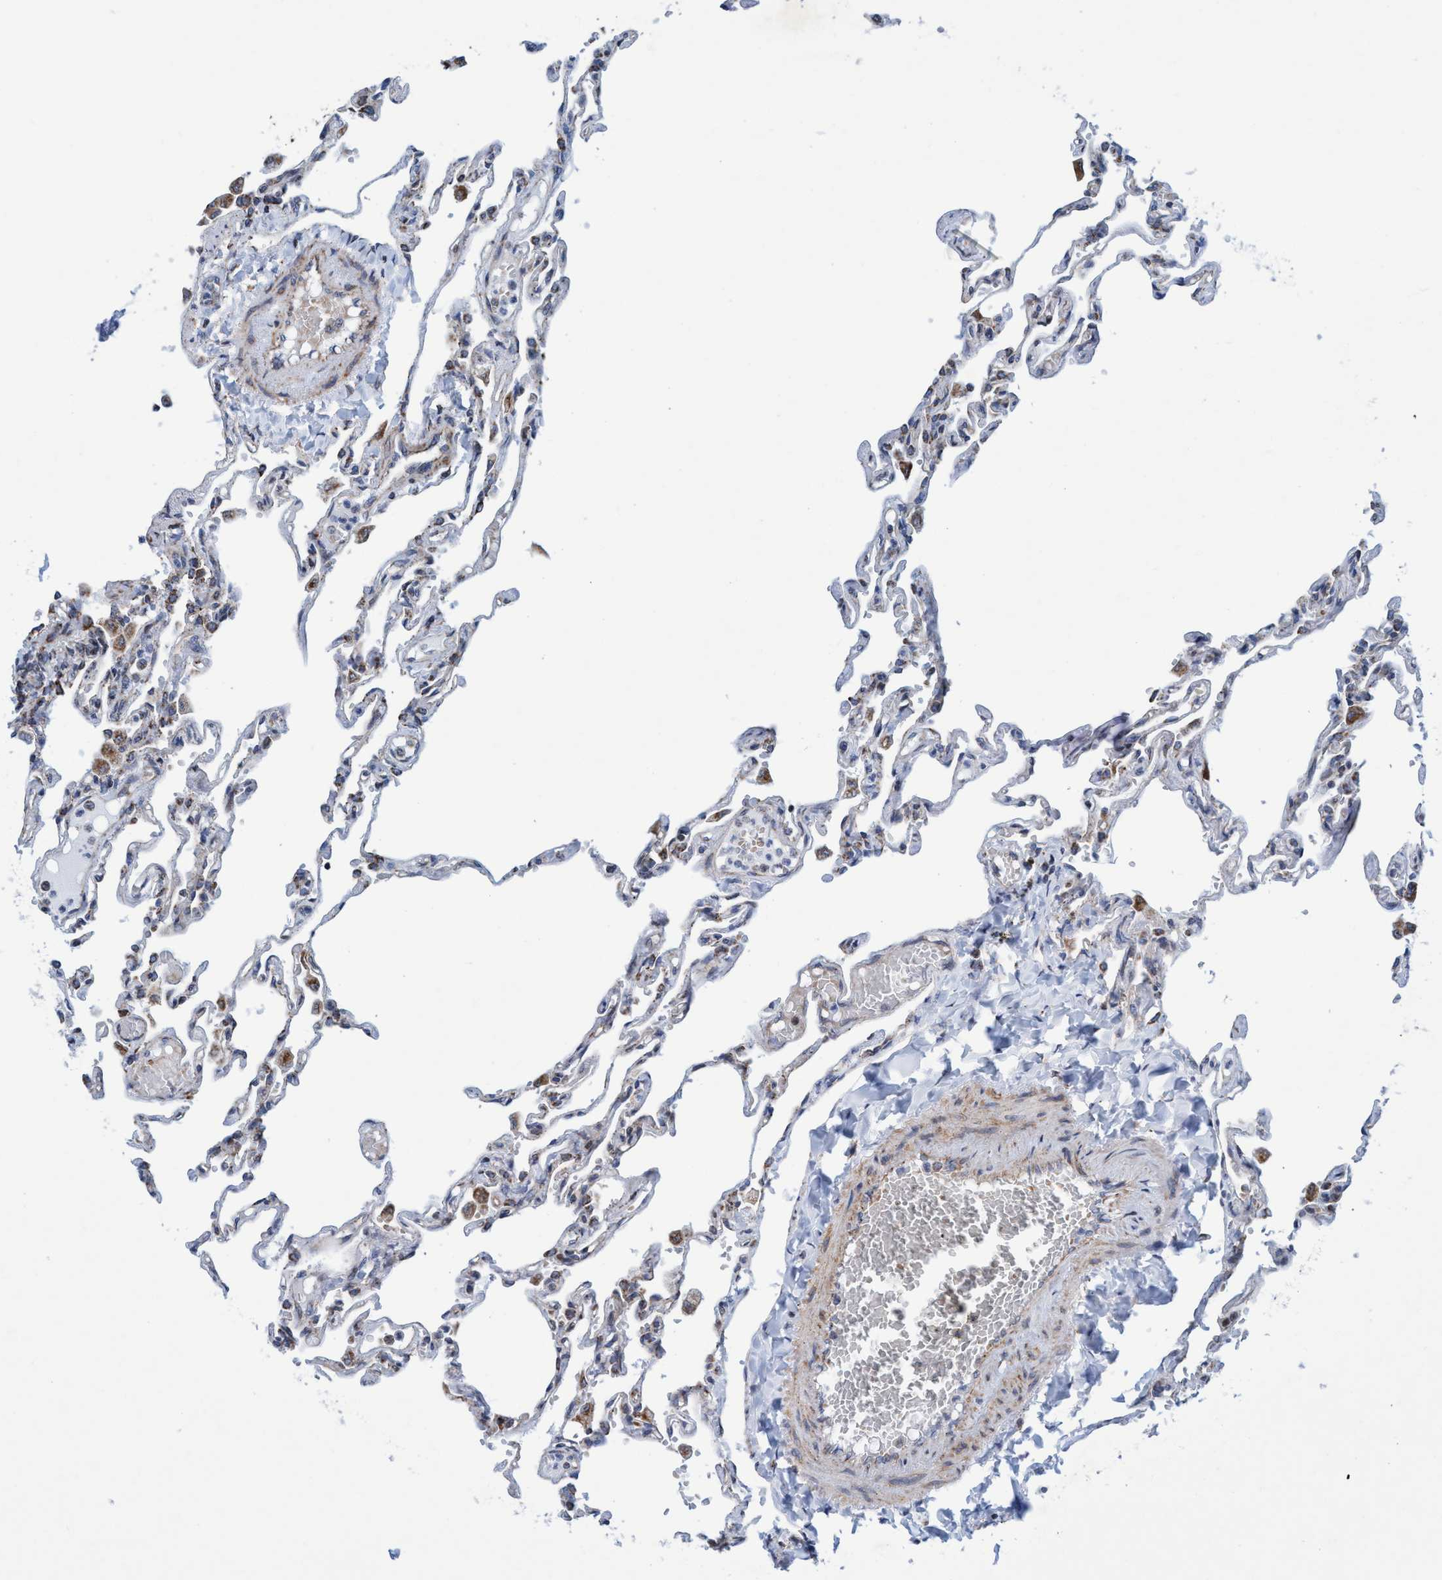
{"staining": {"intensity": "moderate", "quantity": "<25%", "location": "cytoplasmic/membranous"}, "tissue": "lung", "cell_type": "Alveolar cells", "image_type": "normal", "snomed": [{"axis": "morphology", "description": "Normal tissue, NOS"}, {"axis": "topography", "description": "Lung"}], "caption": "Lung stained with immunohistochemistry (IHC) demonstrates moderate cytoplasmic/membranous staining in approximately <25% of alveolar cells.", "gene": "POLR1F", "patient": {"sex": "male", "age": 21}}